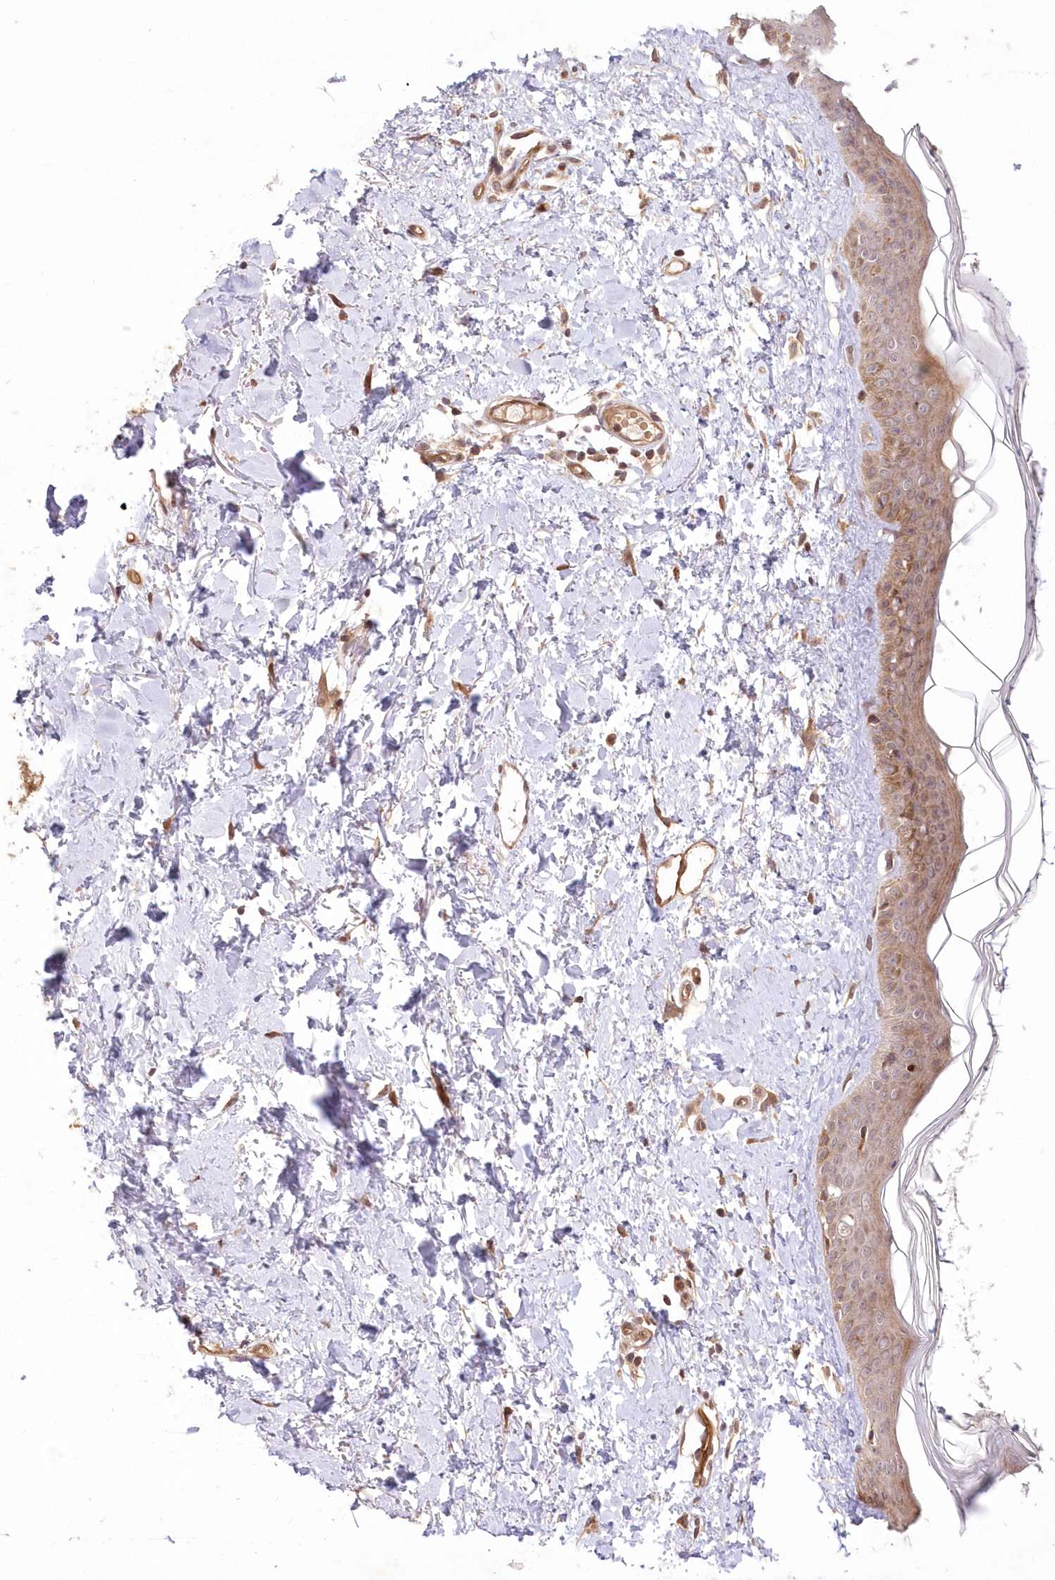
{"staining": {"intensity": "moderate", "quantity": "25%-75%", "location": "nuclear"}, "tissue": "skin", "cell_type": "Fibroblasts", "image_type": "normal", "snomed": [{"axis": "morphology", "description": "Normal tissue, NOS"}, {"axis": "topography", "description": "Skin"}], "caption": "Brown immunohistochemical staining in benign human skin shows moderate nuclear positivity in approximately 25%-75% of fibroblasts. The staining was performed using DAB (3,3'-diaminobenzidine) to visualize the protein expression in brown, while the nuclei were stained in blue with hematoxylin (Magnification: 20x).", "gene": "UBTD2", "patient": {"sex": "female", "age": 58}}